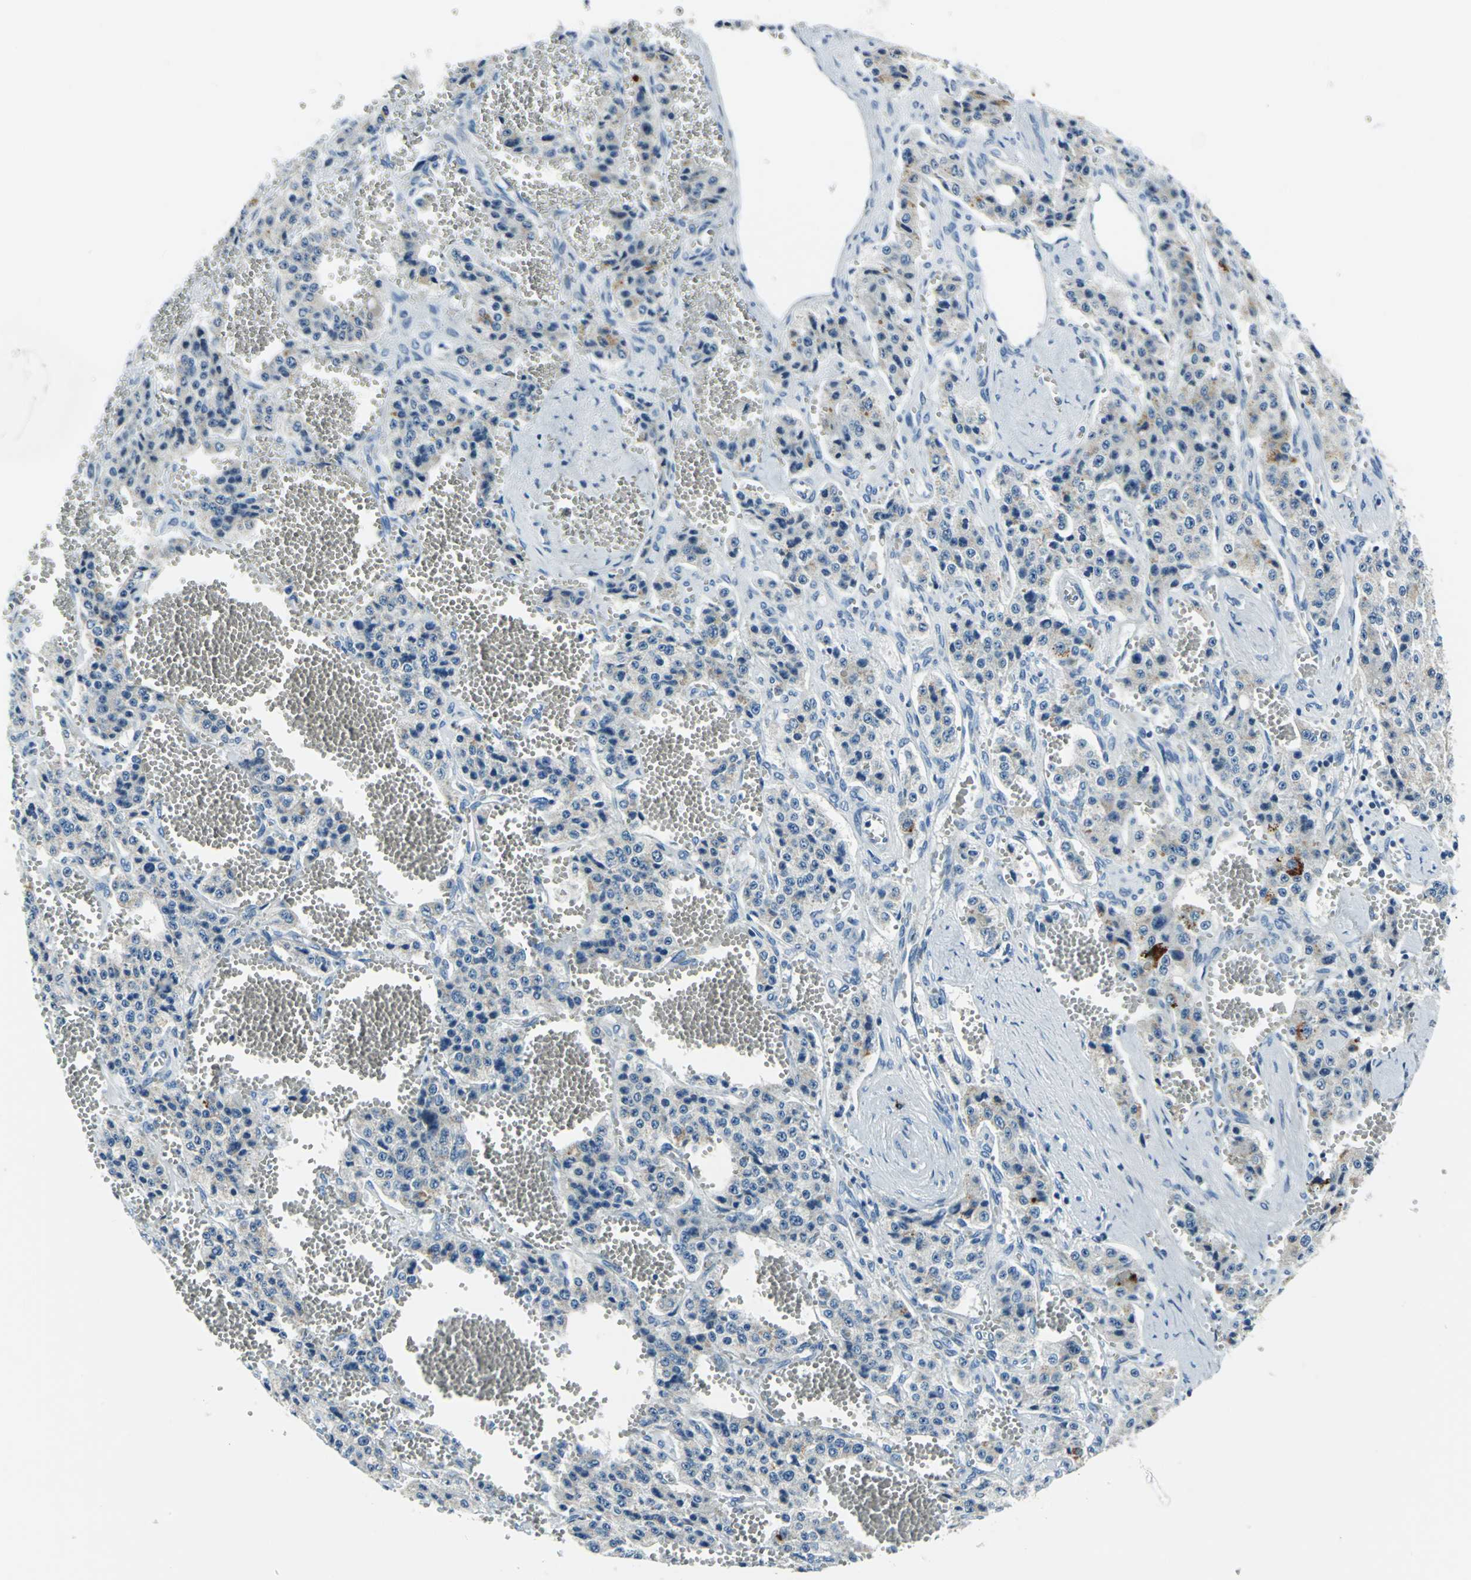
{"staining": {"intensity": "negative", "quantity": "none", "location": "none"}, "tissue": "carcinoid", "cell_type": "Tumor cells", "image_type": "cancer", "snomed": [{"axis": "morphology", "description": "Carcinoid, malignant, NOS"}, {"axis": "topography", "description": "Small intestine"}], "caption": "Human carcinoid stained for a protein using IHC displays no staining in tumor cells.", "gene": "MUC4", "patient": {"sex": "male", "age": 52}}